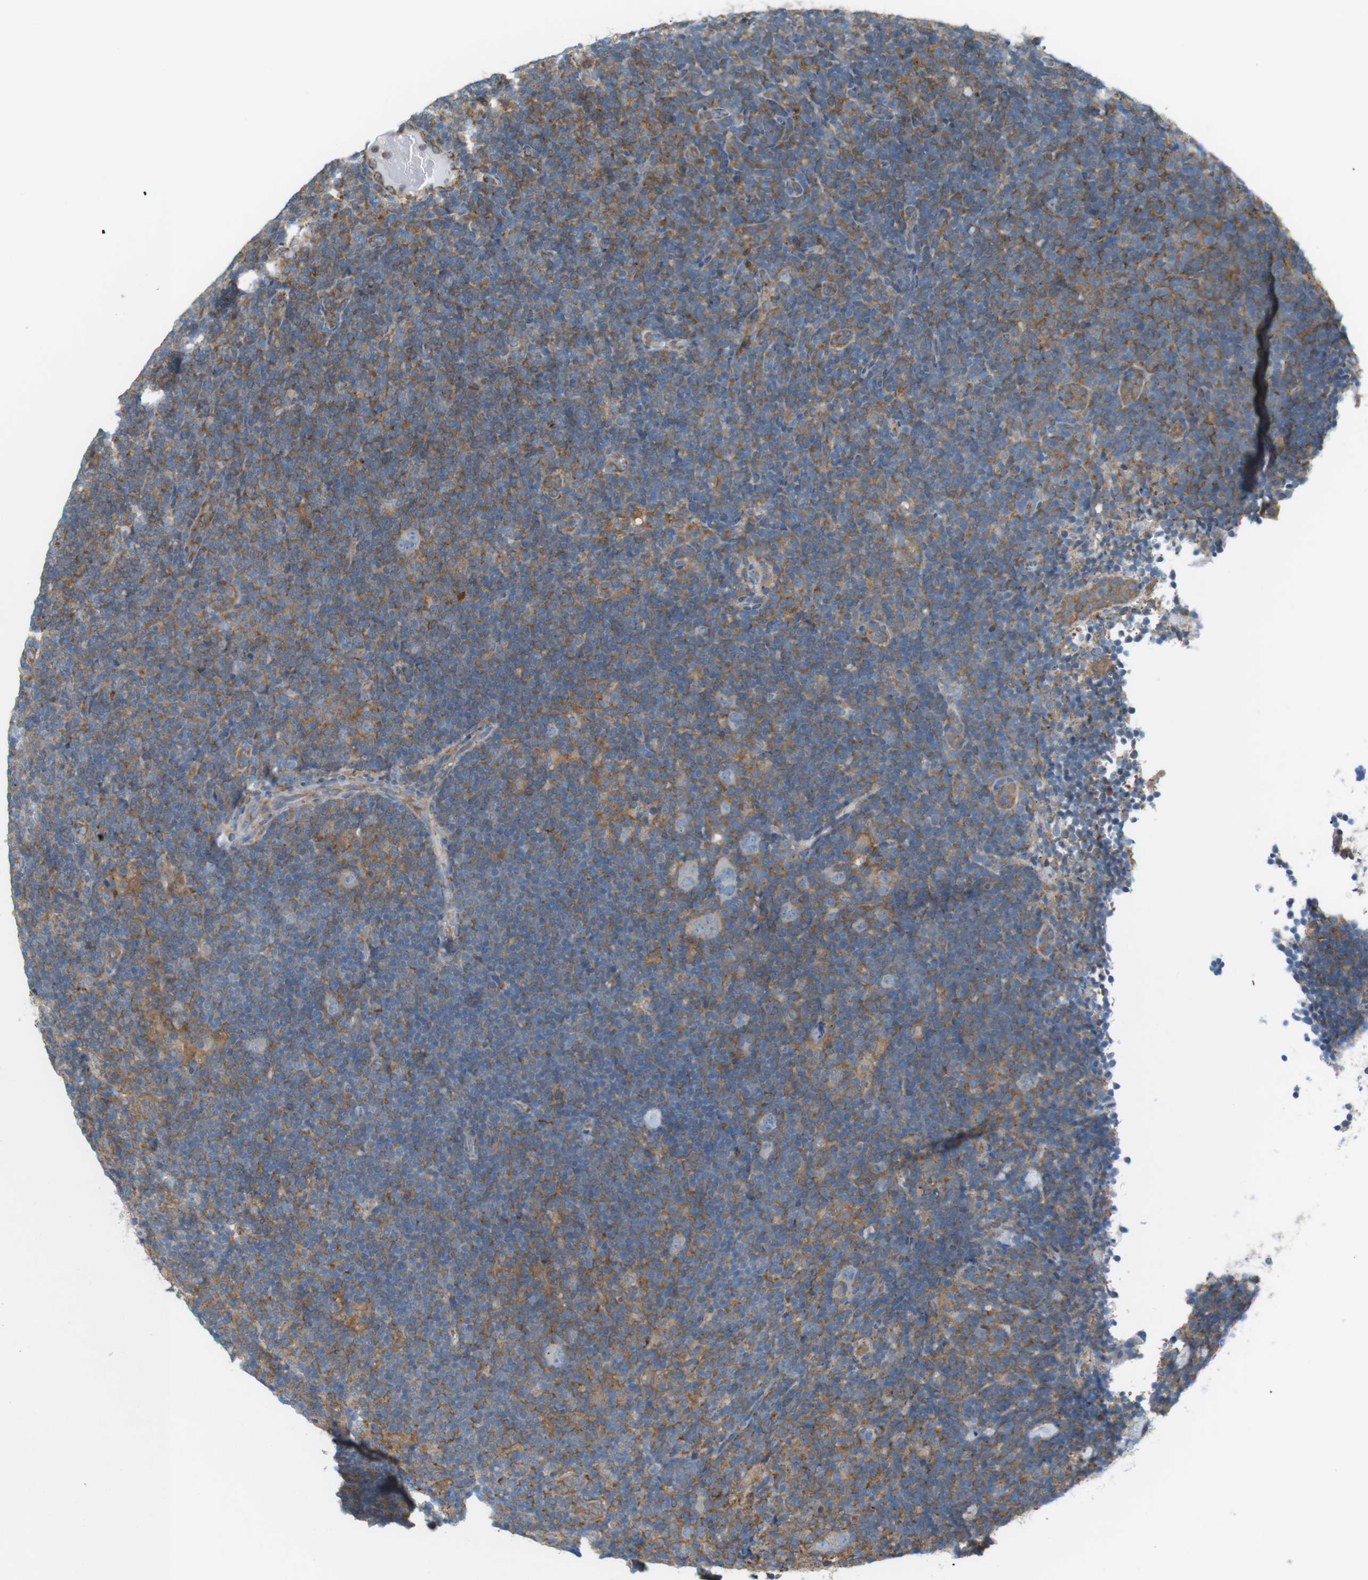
{"staining": {"intensity": "negative", "quantity": "none", "location": "none"}, "tissue": "lymphoma", "cell_type": "Tumor cells", "image_type": "cancer", "snomed": [{"axis": "morphology", "description": "Hodgkin's disease, NOS"}, {"axis": "topography", "description": "Lymph node"}], "caption": "A high-resolution image shows IHC staining of Hodgkin's disease, which demonstrates no significant expression in tumor cells. (DAB (3,3'-diaminobenzidine) immunohistochemistry, high magnification).", "gene": "PEPD", "patient": {"sex": "female", "age": 57}}